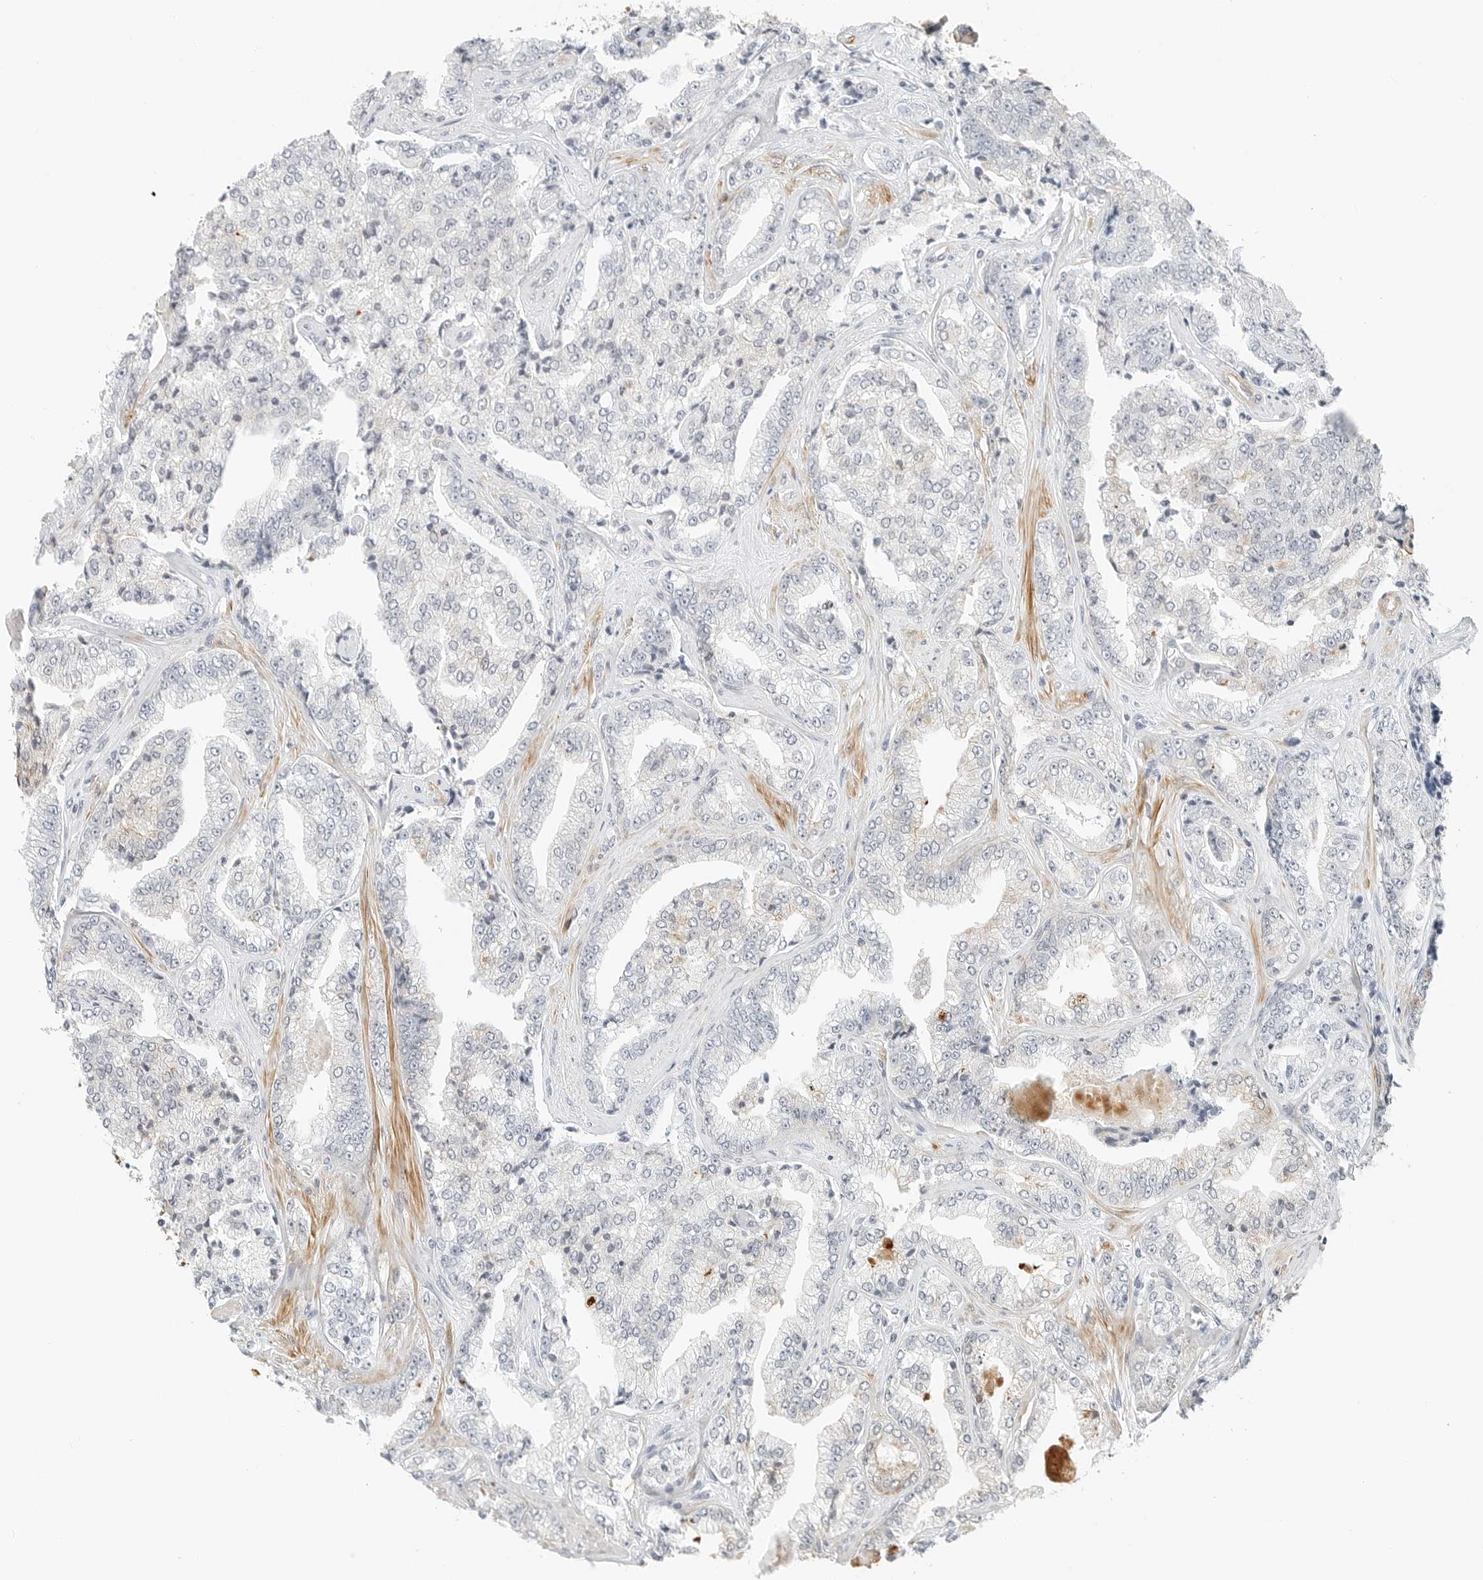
{"staining": {"intensity": "moderate", "quantity": "<25%", "location": "cytoplasmic/membranous"}, "tissue": "prostate cancer", "cell_type": "Tumor cells", "image_type": "cancer", "snomed": [{"axis": "morphology", "description": "Adenocarcinoma, High grade"}, {"axis": "topography", "description": "Prostate"}], "caption": "Adenocarcinoma (high-grade) (prostate) stained with DAB immunohistochemistry reveals low levels of moderate cytoplasmic/membranous expression in approximately <25% of tumor cells.", "gene": "IQCC", "patient": {"sex": "male", "age": 71}}